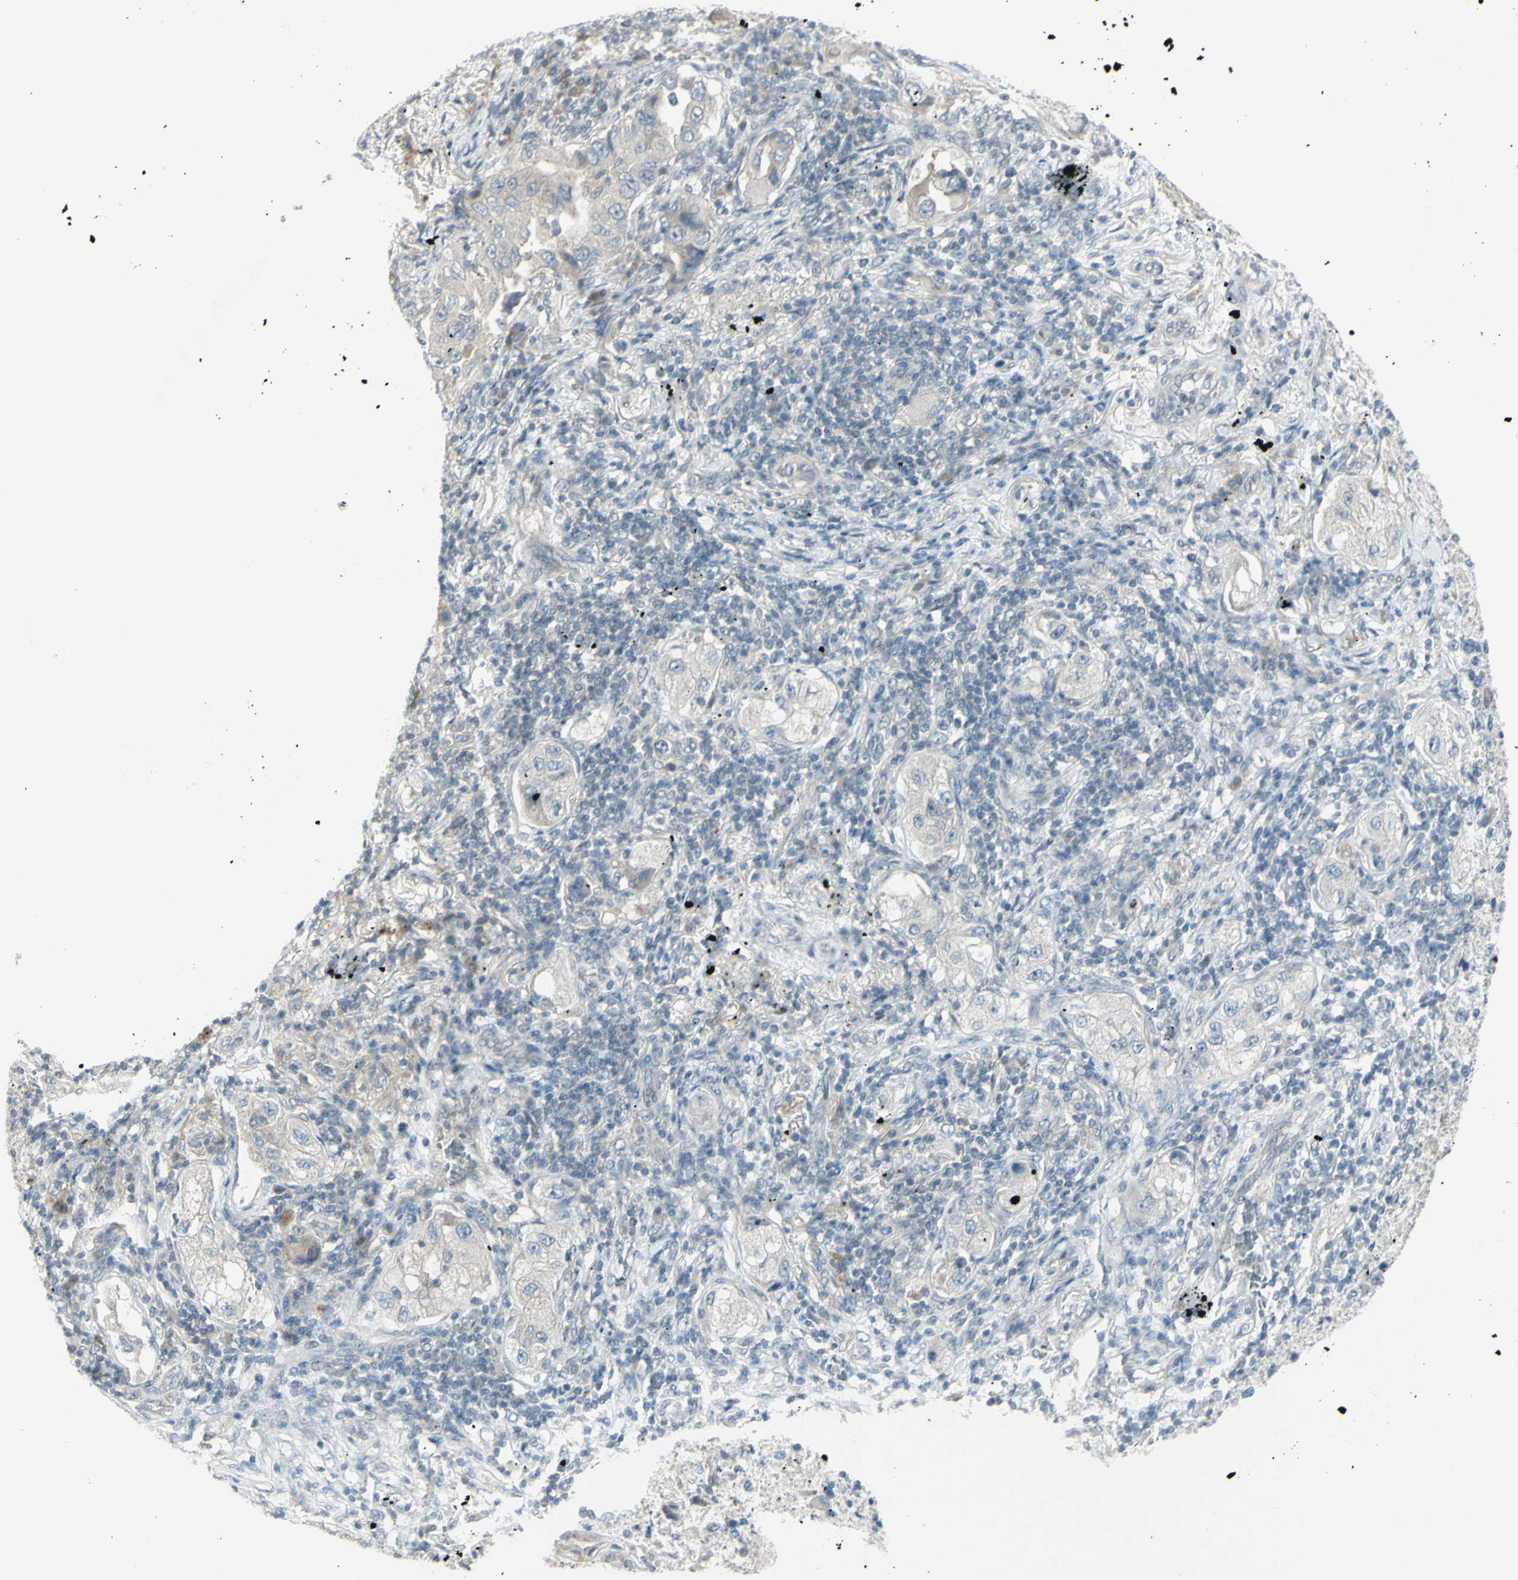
{"staining": {"intensity": "negative", "quantity": "none", "location": "none"}, "tissue": "lung cancer", "cell_type": "Tumor cells", "image_type": "cancer", "snomed": [{"axis": "morphology", "description": "Adenocarcinoma, NOS"}, {"axis": "topography", "description": "Lung"}], "caption": "Tumor cells show no significant protein expression in adenocarcinoma (lung).", "gene": "SH3GL2", "patient": {"sex": "female", "age": 65}}